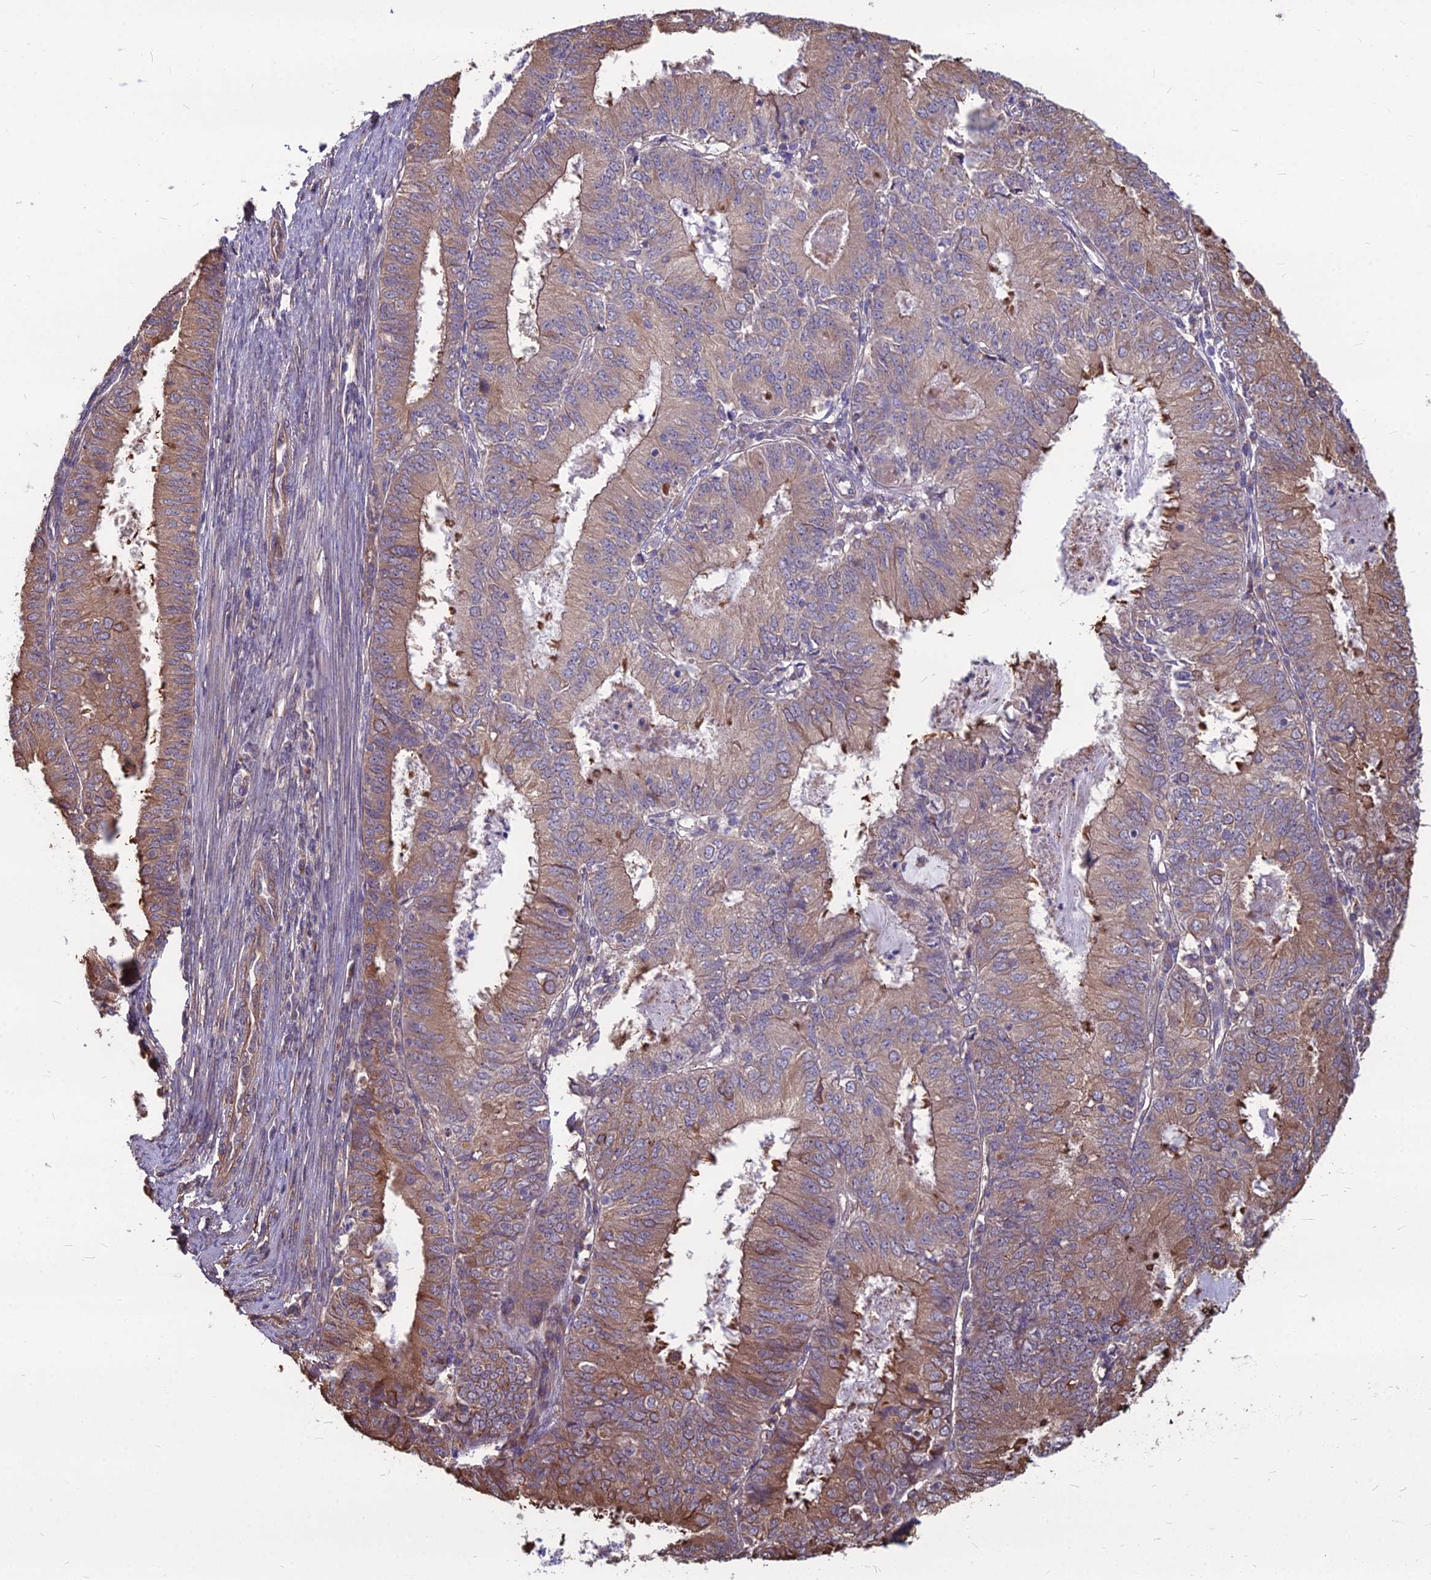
{"staining": {"intensity": "moderate", "quantity": "25%-75%", "location": "cytoplasmic/membranous"}, "tissue": "endometrial cancer", "cell_type": "Tumor cells", "image_type": "cancer", "snomed": [{"axis": "morphology", "description": "Adenocarcinoma, NOS"}, {"axis": "topography", "description": "Endometrium"}], "caption": "About 25%-75% of tumor cells in adenocarcinoma (endometrial) display moderate cytoplasmic/membranous protein positivity as visualized by brown immunohistochemical staining.", "gene": "LSM6", "patient": {"sex": "female", "age": 57}}